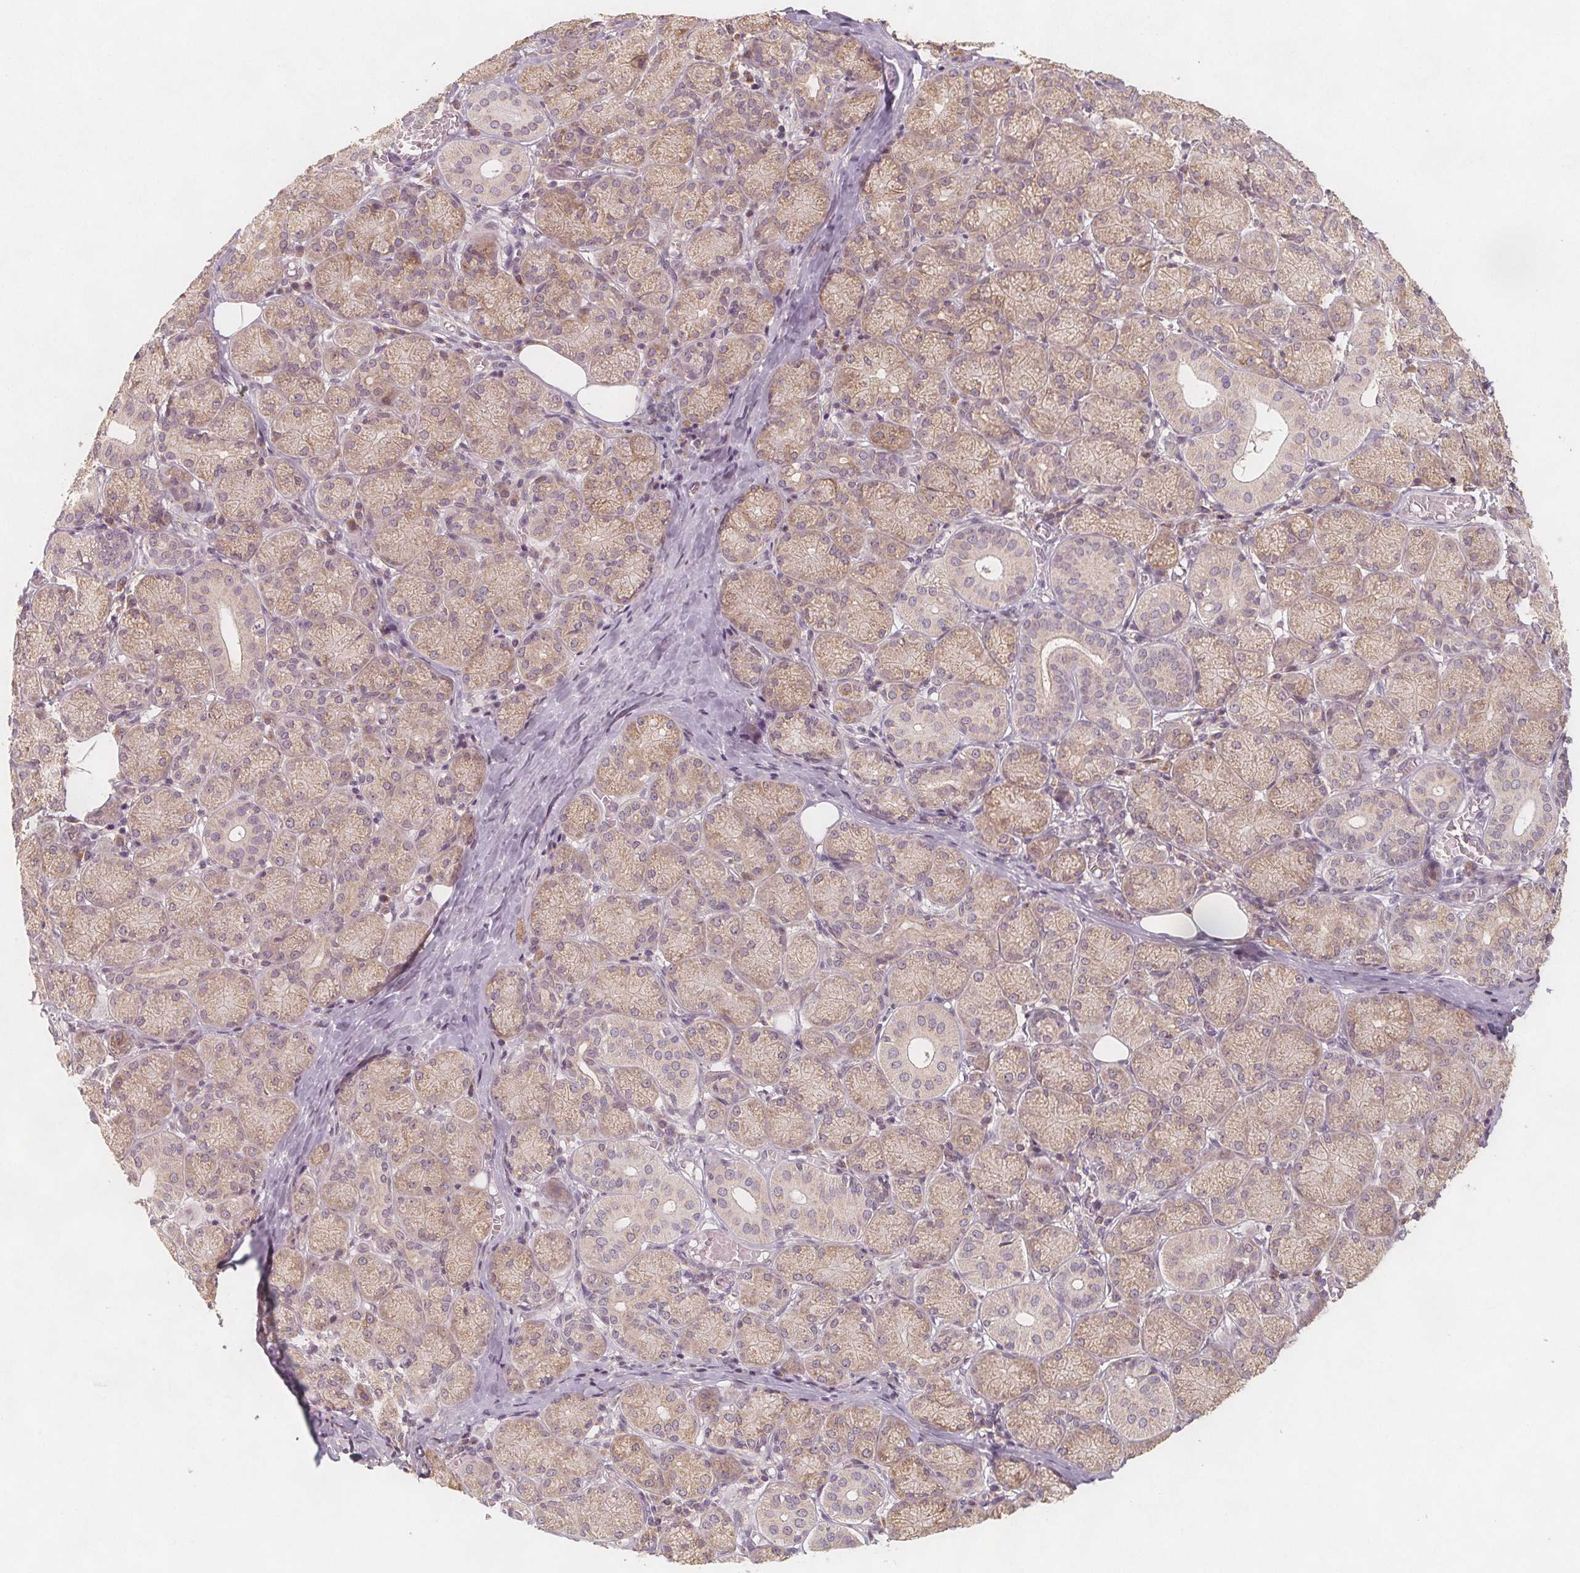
{"staining": {"intensity": "moderate", "quantity": "<25%", "location": "cytoplasmic/membranous"}, "tissue": "salivary gland", "cell_type": "Glandular cells", "image_type": "normal", "snomed": [{"axis": "morphology", "description": "Normal tissue, NOS"}, {"axis": "topography", "description": "Salivary gland"}, {"axis": "topography", "description": "Peripheral nerve tissue"}], "caption": "Immunohistochemistry micrograph of normal salivary gland: human salivary gland stained using immunohistochemistry (IHC) exhibits low levels of moderate protein expression localized specifically in the cytoplasmic/membranous of glandular cells, appearing as a cytoplasmic/membranous brown color.", "gene": "NCSTN", "patient": {"sex": "female", "age": 24}}